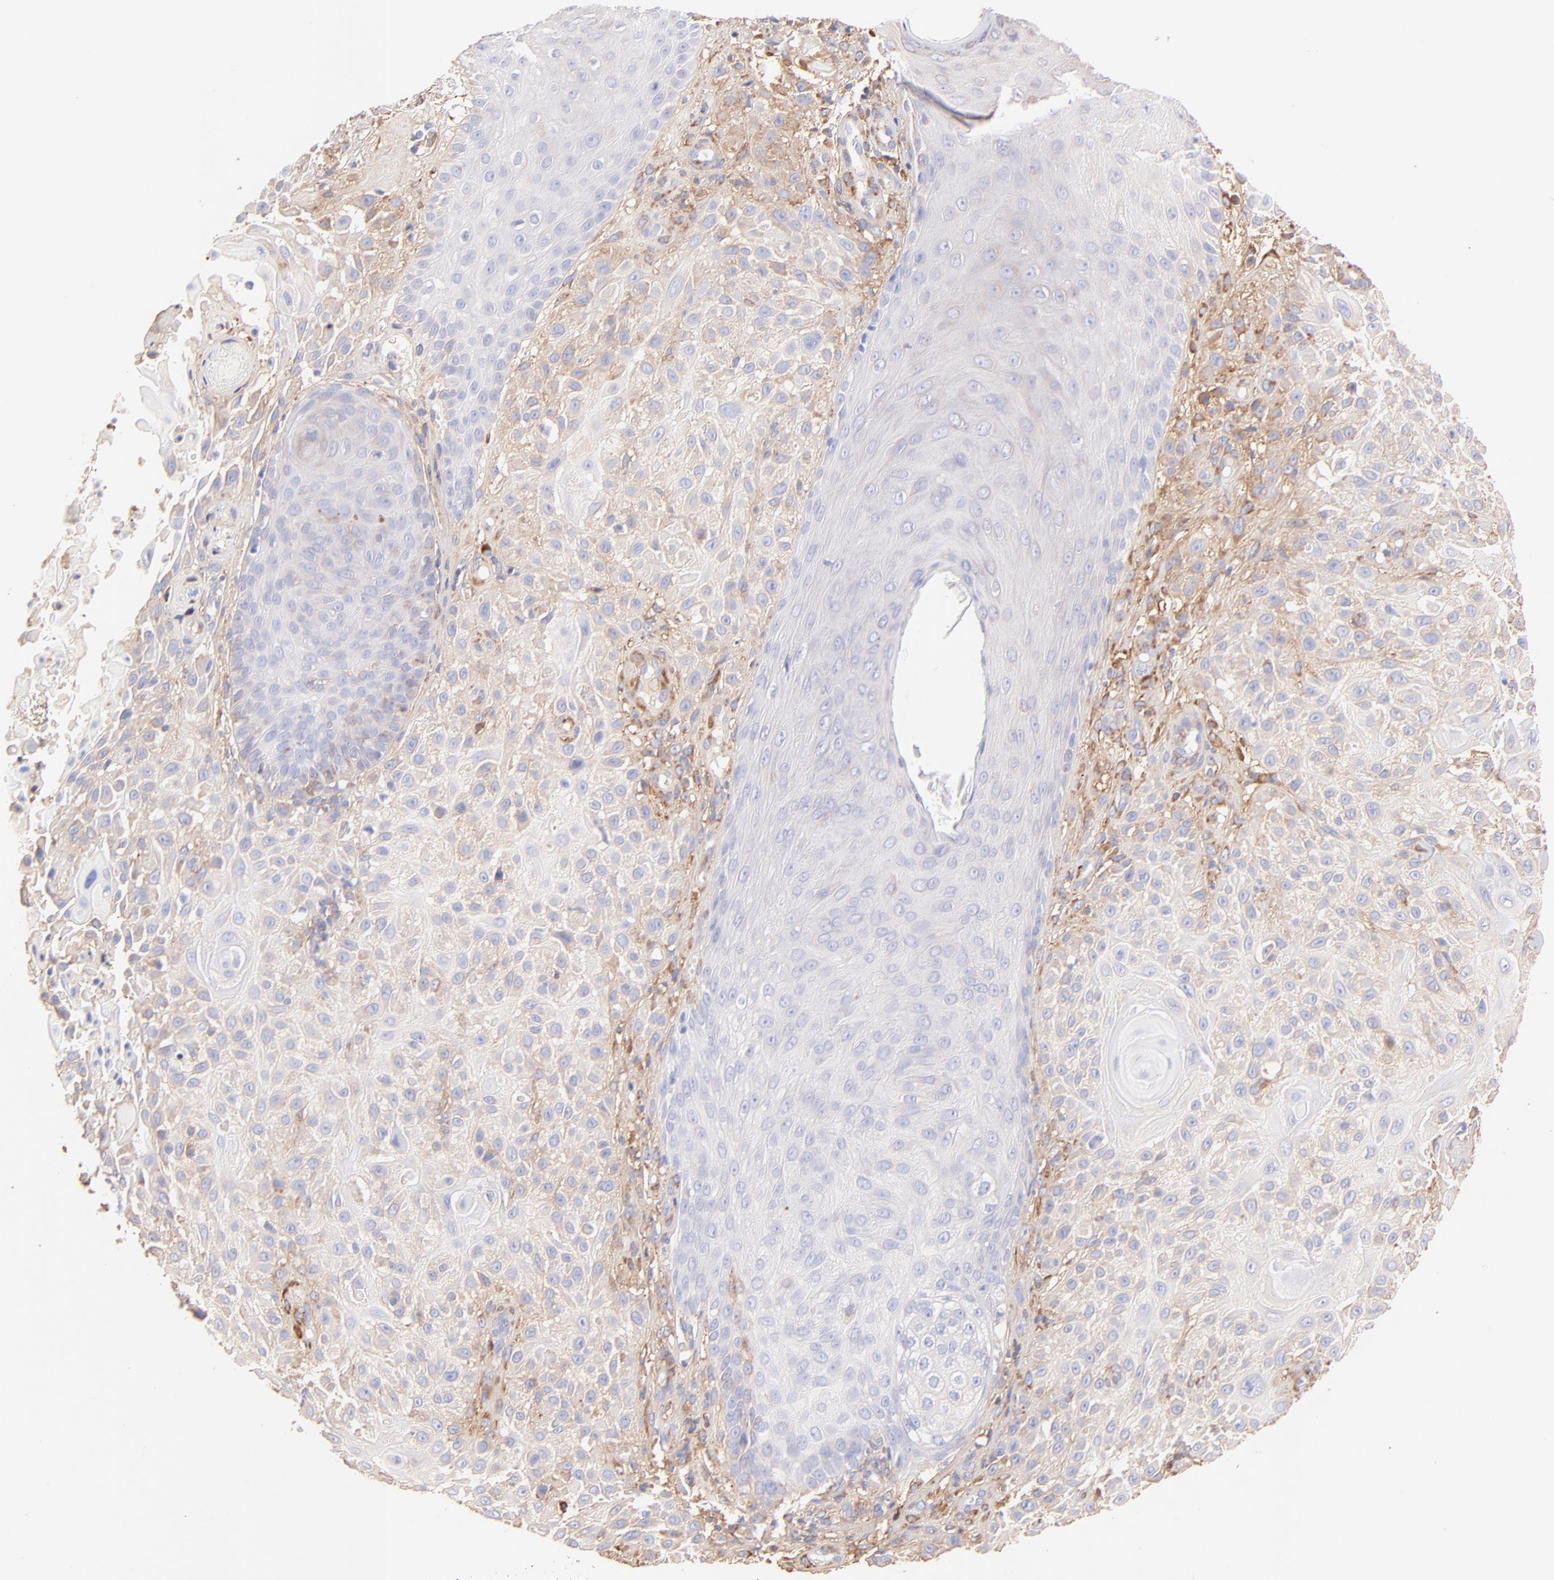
{"staining": {"intensity": "moderate", "quantity": "25%-75%", "location": "cytoplasmic/membranous"}, "tissue": "skin cancer", "cell_type": "Tumor cells", "image_type": "cancer", "snomed": [{"axis": "morphology", "description": "Squamous cell carcinoma, NOS"}, {"axis": "topography", "description": "Skin"}], "caption": "Skin squamous cell carcinoma stained with DAB (3,3'-diaminobenzidine) IHC displays medium levels of moderate cytoplasmic/membranous staining in about 25%-75% of tumor cells.", "gene": "BGN", "patient": {"sex": "female", "age": 42}}